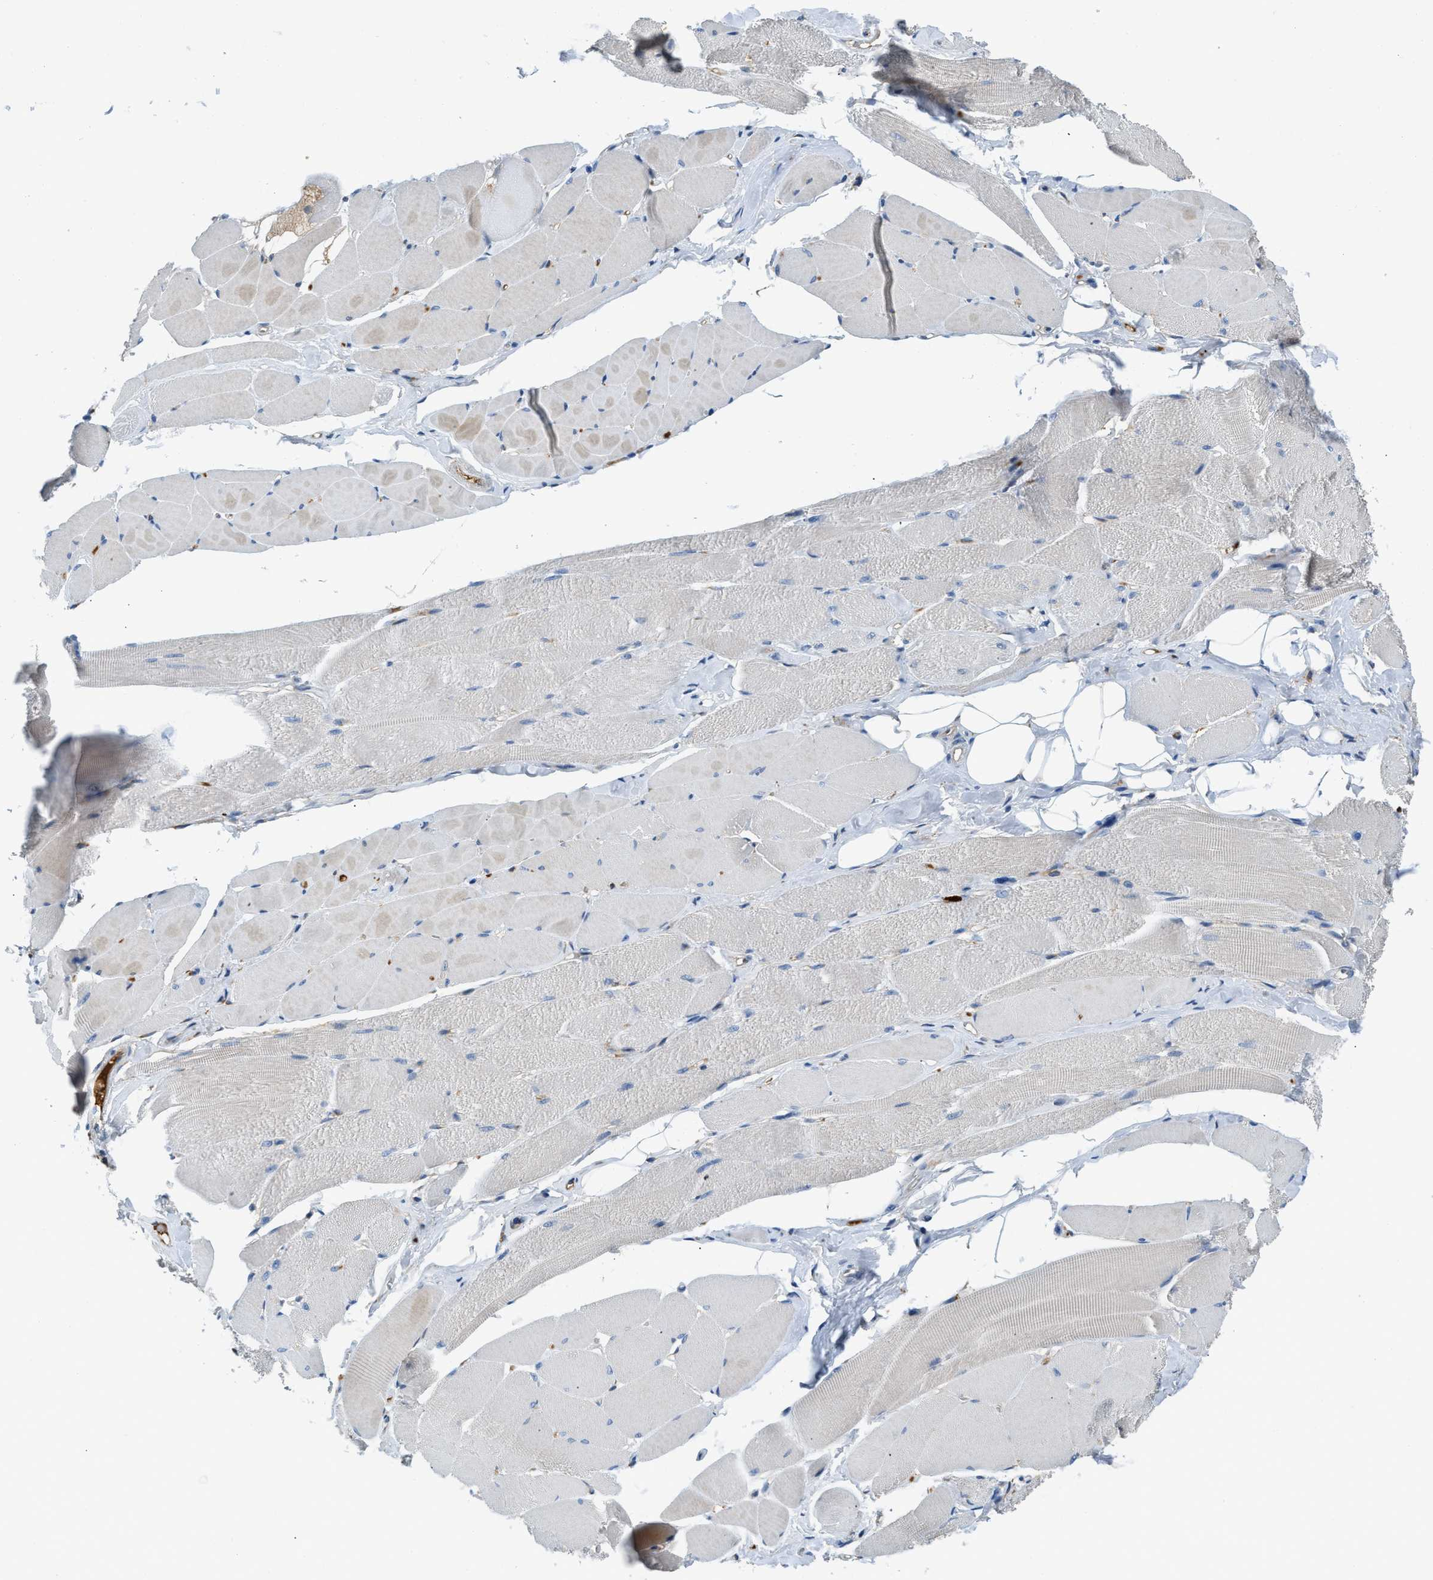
{"staining": {"intensity": "weak", "quantity": "25%-75%", "location": "cytoplasmic/membranous"}, "tissue": "skeletal muscle", "cell_type": "Myocytes", "image_type": "normal", "snomed": [{"axis": "morphology", "description": "Normal tissue, NOS"}, {"axis": "topography", "description": "Skeletal muscle"}, {"axis": "topography", "description": "Peripheral nerve tissue"}], "caption": "Weak cytoplasmic/membranous positivity is seen in approximately 25%-75% of myocytes in normal skeletal muscle.", "gene": "GGCX", "patient": {"sex": "female", "age": 84}}